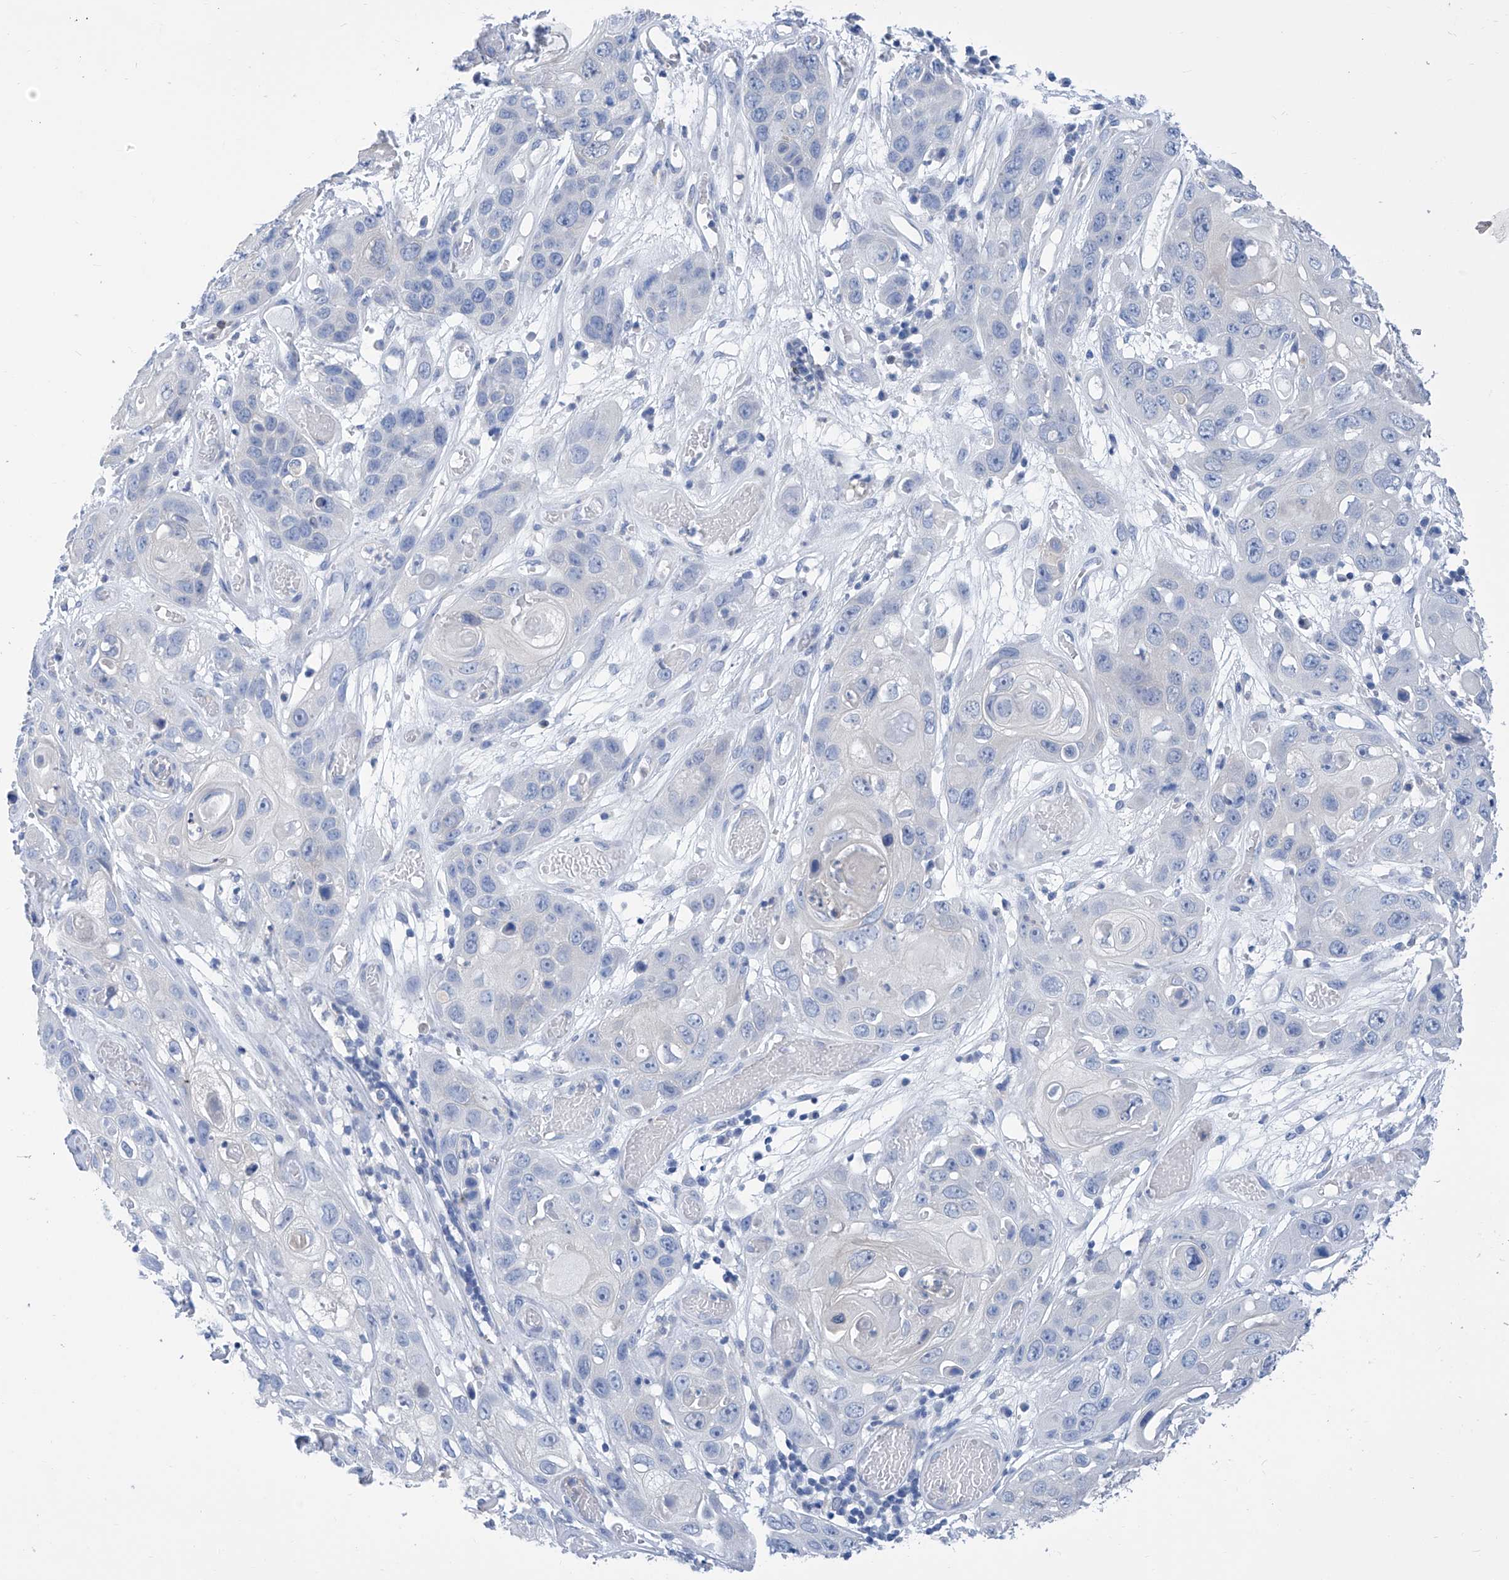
{"staining": {"intensity": "negative", "quantity": "none", "location": "none"}, "tissue": "skin cancer", "cell_type": "Tumor cells", "image_type": "cancer", "snomed": [{"axis": "morphology", "description": "Squamous cell carcinoma, NOS"}, {"axis": "topography", "description": "Skin"}], "caption": "DAB (3,3'-diaminobenzidine) immunohistochemical staining of human squamous cell carcinoma (skin) displays no significant positivity in tumor cells.", "gene": "IMPA2", "patient": {"sex": "male", "age": 55}}